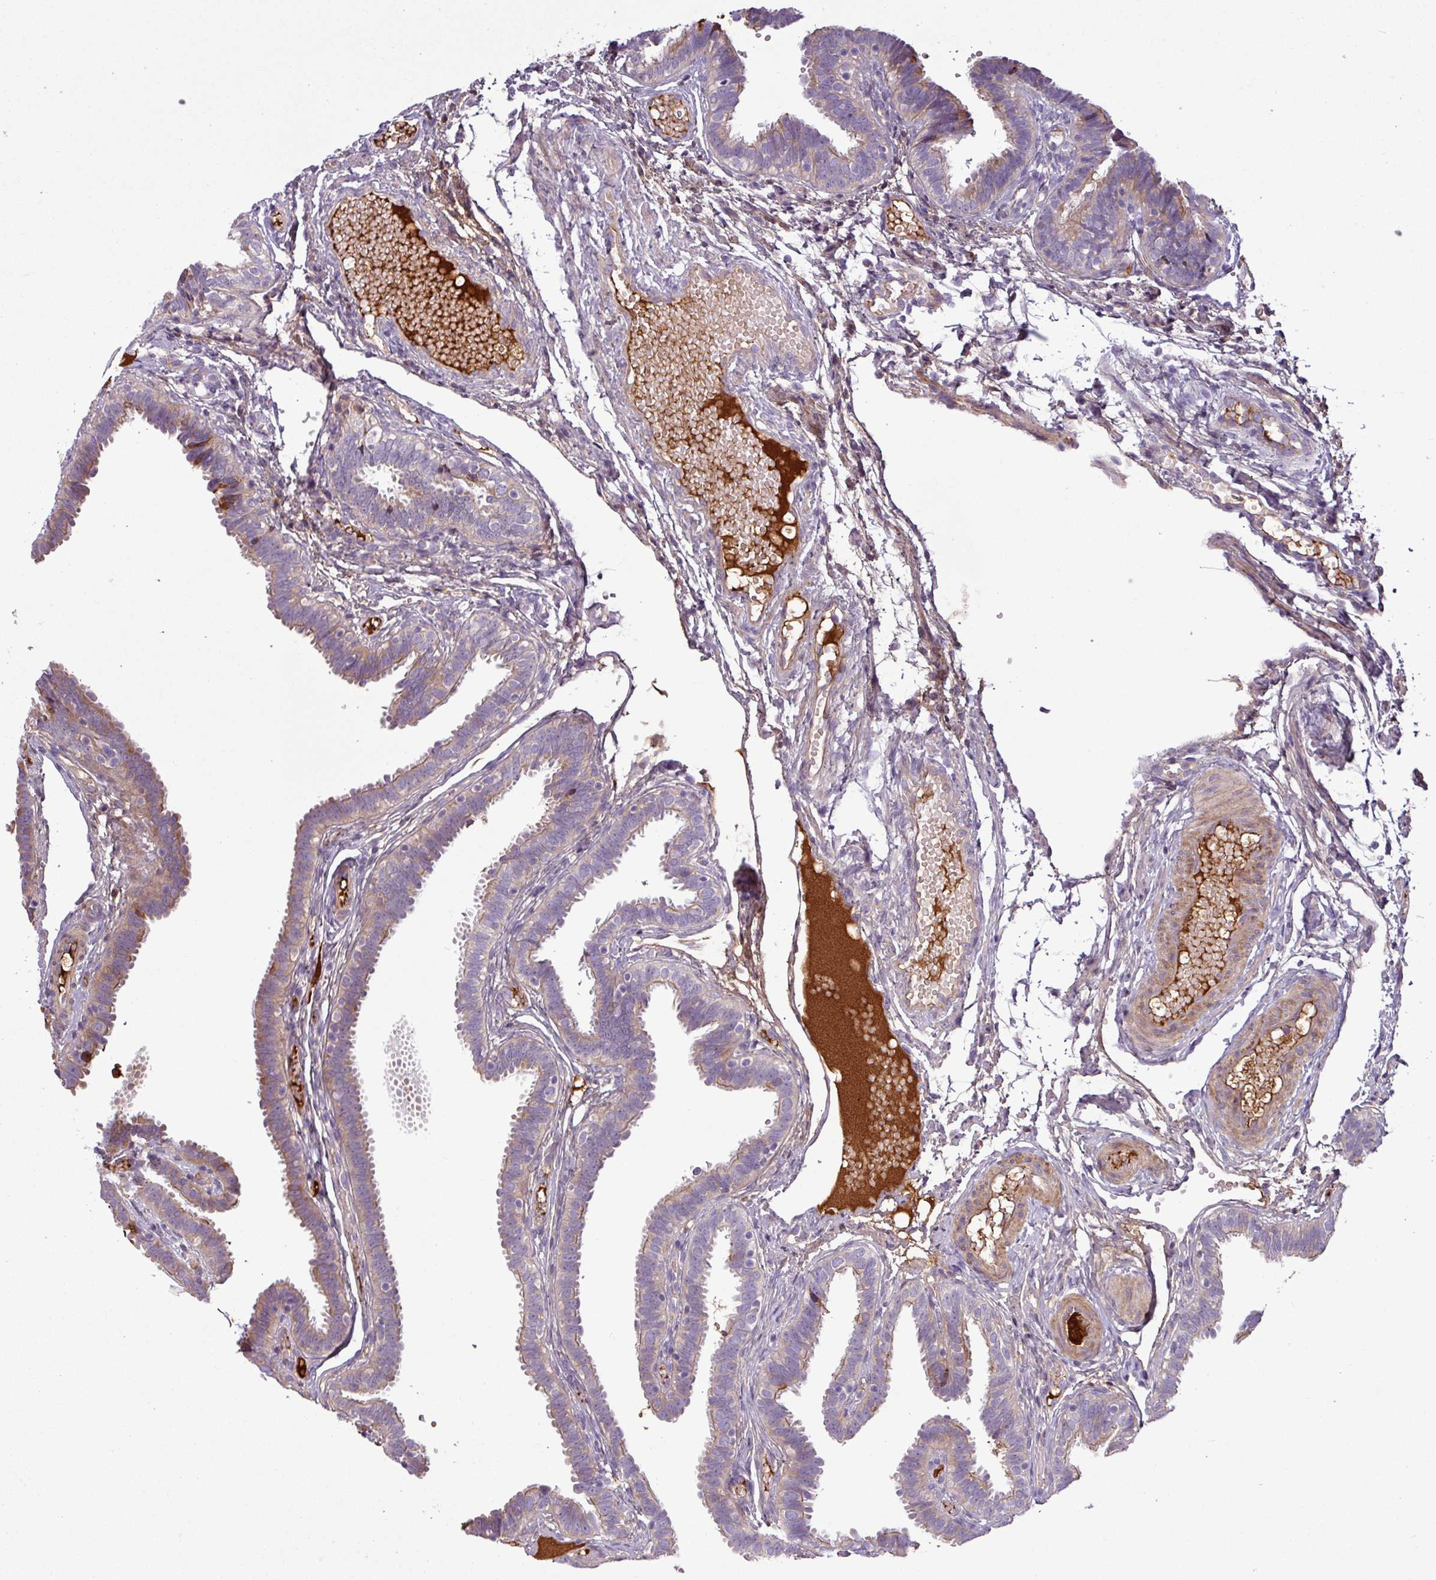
{"staining": {"intensity": "weak", "quantity": "25%-75%", "location": "cytoplasmic/membranous"}, "tissue": "fallopian tube", "cell_type": "Glandular cells", "image_type": "normal", "snomed": [{"axis": "morphology", "description": "Normal tissue, NOS"}, {"axis": "topography", "description": "Fallopian tube"}], "caption": "About 25%-75% of glandular cells in normal fallopian tube show weak cytoplasmic/membranous protein positivity as visualized by brown immunohistochemical staining.", "gene": "C4A", "patient": {"sex": "female", "age": 37}}